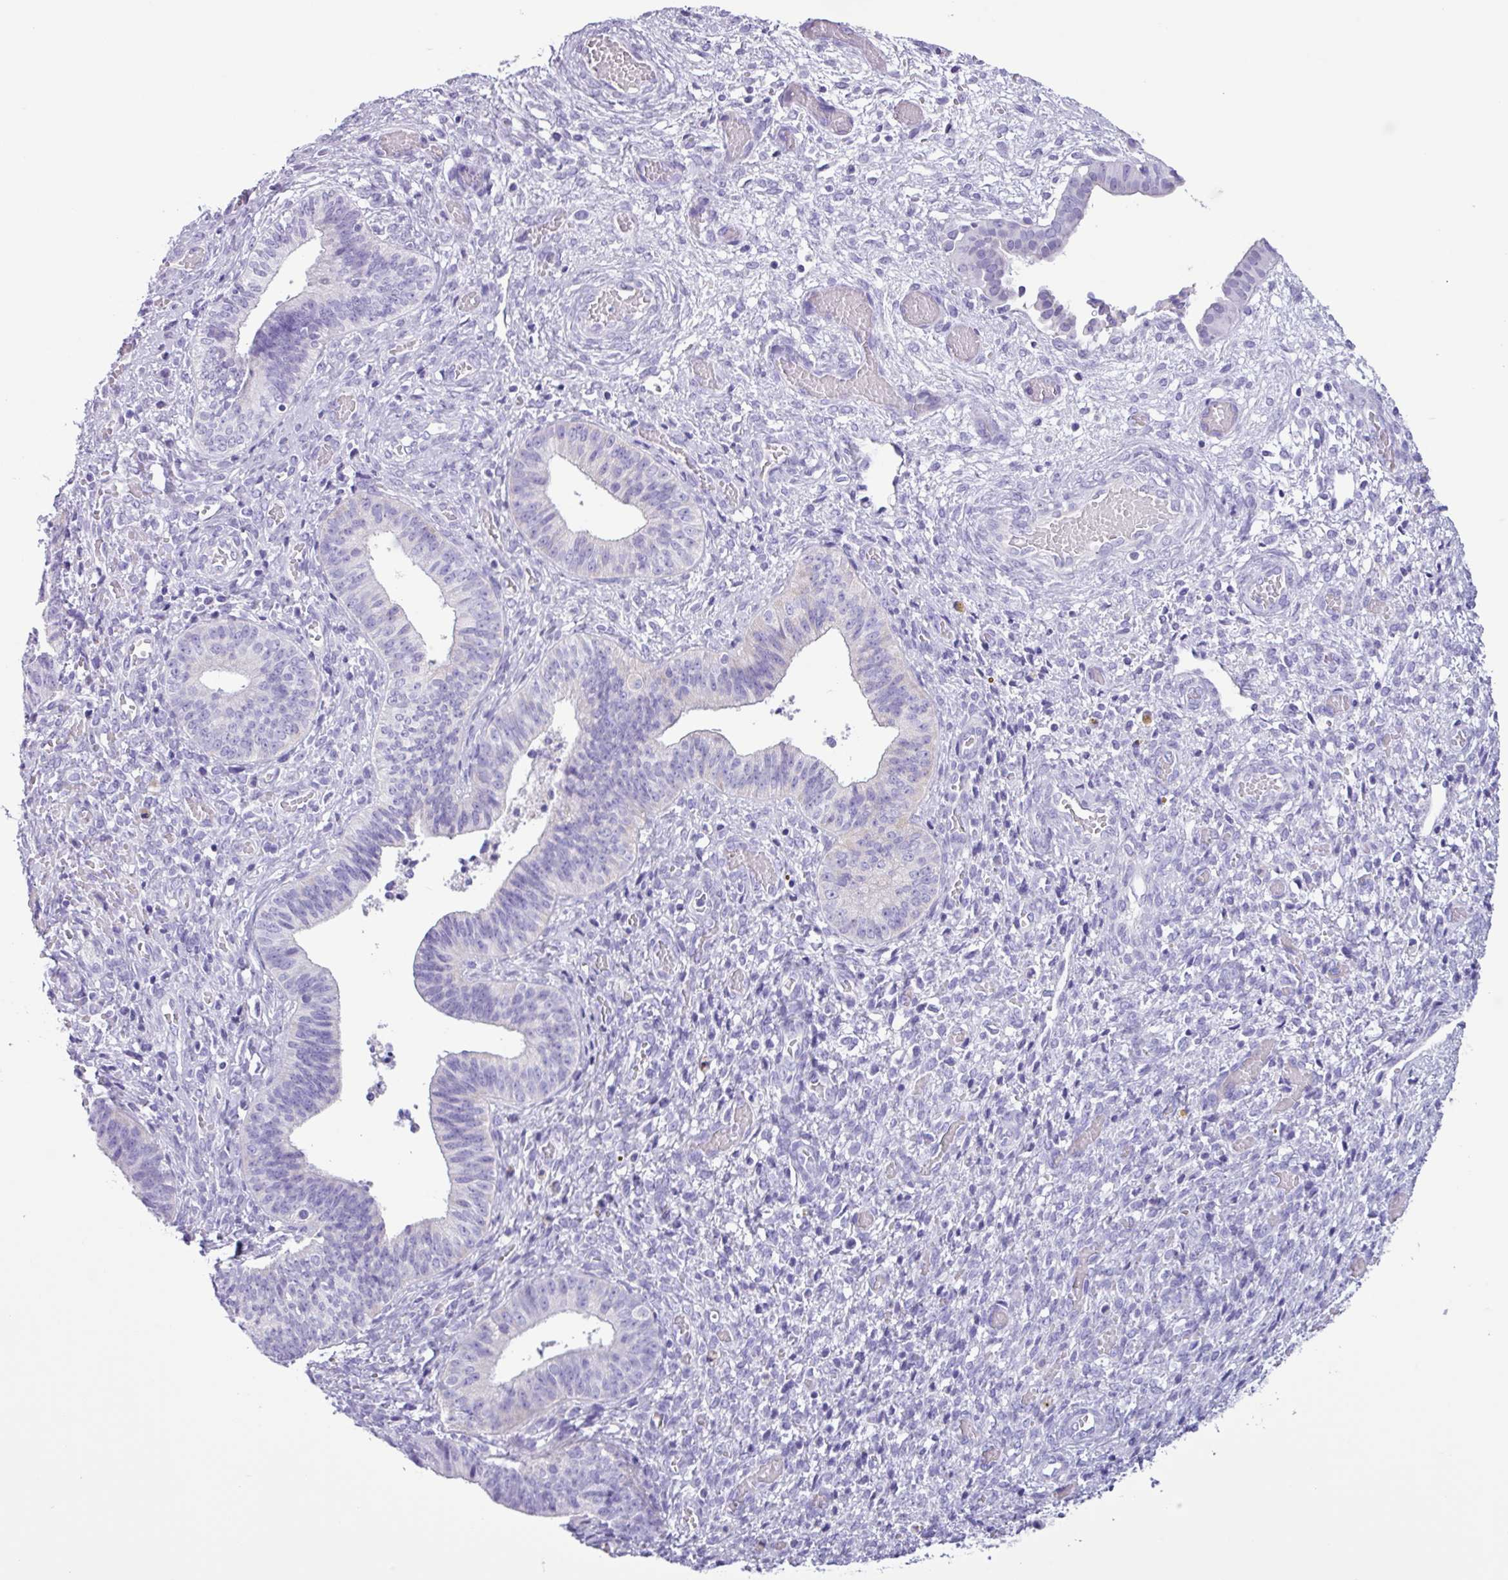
{"staining": {"intensity": "negative", "quantity": "none", "location": "none"}, "tissue": "cervical cancer", "cell_type": "Tumor cells", "image_type": "cancer", "snomed": [{"axis": "morphology", "description": "Squamous cell carcinoma, NOS"}, {"axis": "topography", "description": "Cervix"}], "caption": "Tumor cells show no significant protein positivity in cervical squamous cell carcinoma.", "gene": "AGO3", "patient": {"sex": "female", "age": 59}}